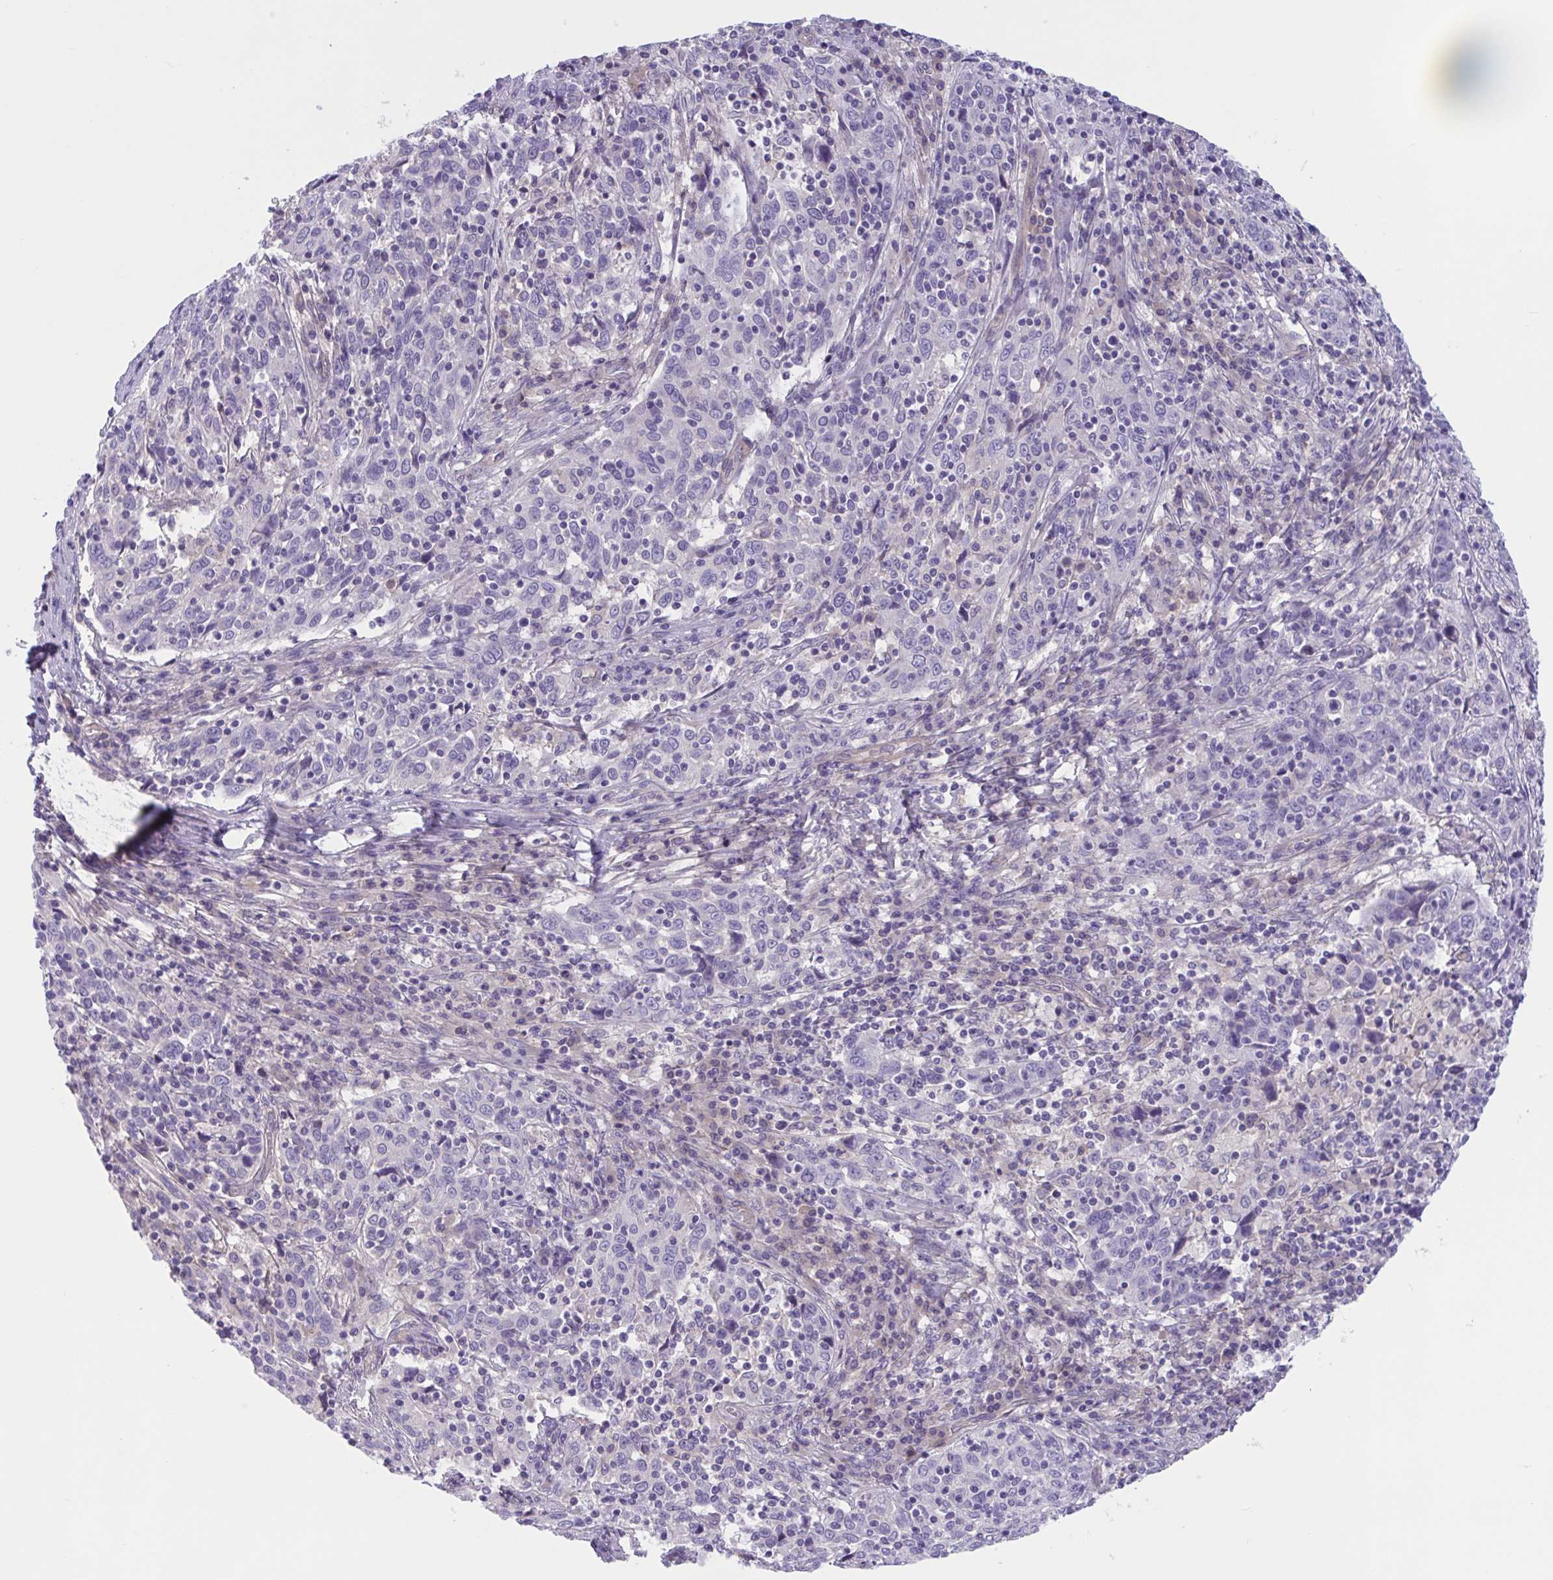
{"staining": {"intensity": "negative", "quantity": "none", "location": "none"}, "tissue": "cervical cancer", "cell_type": "Tumor cells", "image_type": "cancer", "snomed": [{"axis": "morphology", "description": "Squamous cell carcinoma, NOS"}, {"axis": "topography", "description": "Cervix"}], "caption": "This is an IHC image of human cervical squamous cell carcinoma. There is no staining in tumor cells.", "gene": "TTC7B", "patient": {"sex": "female", "age": 46}}